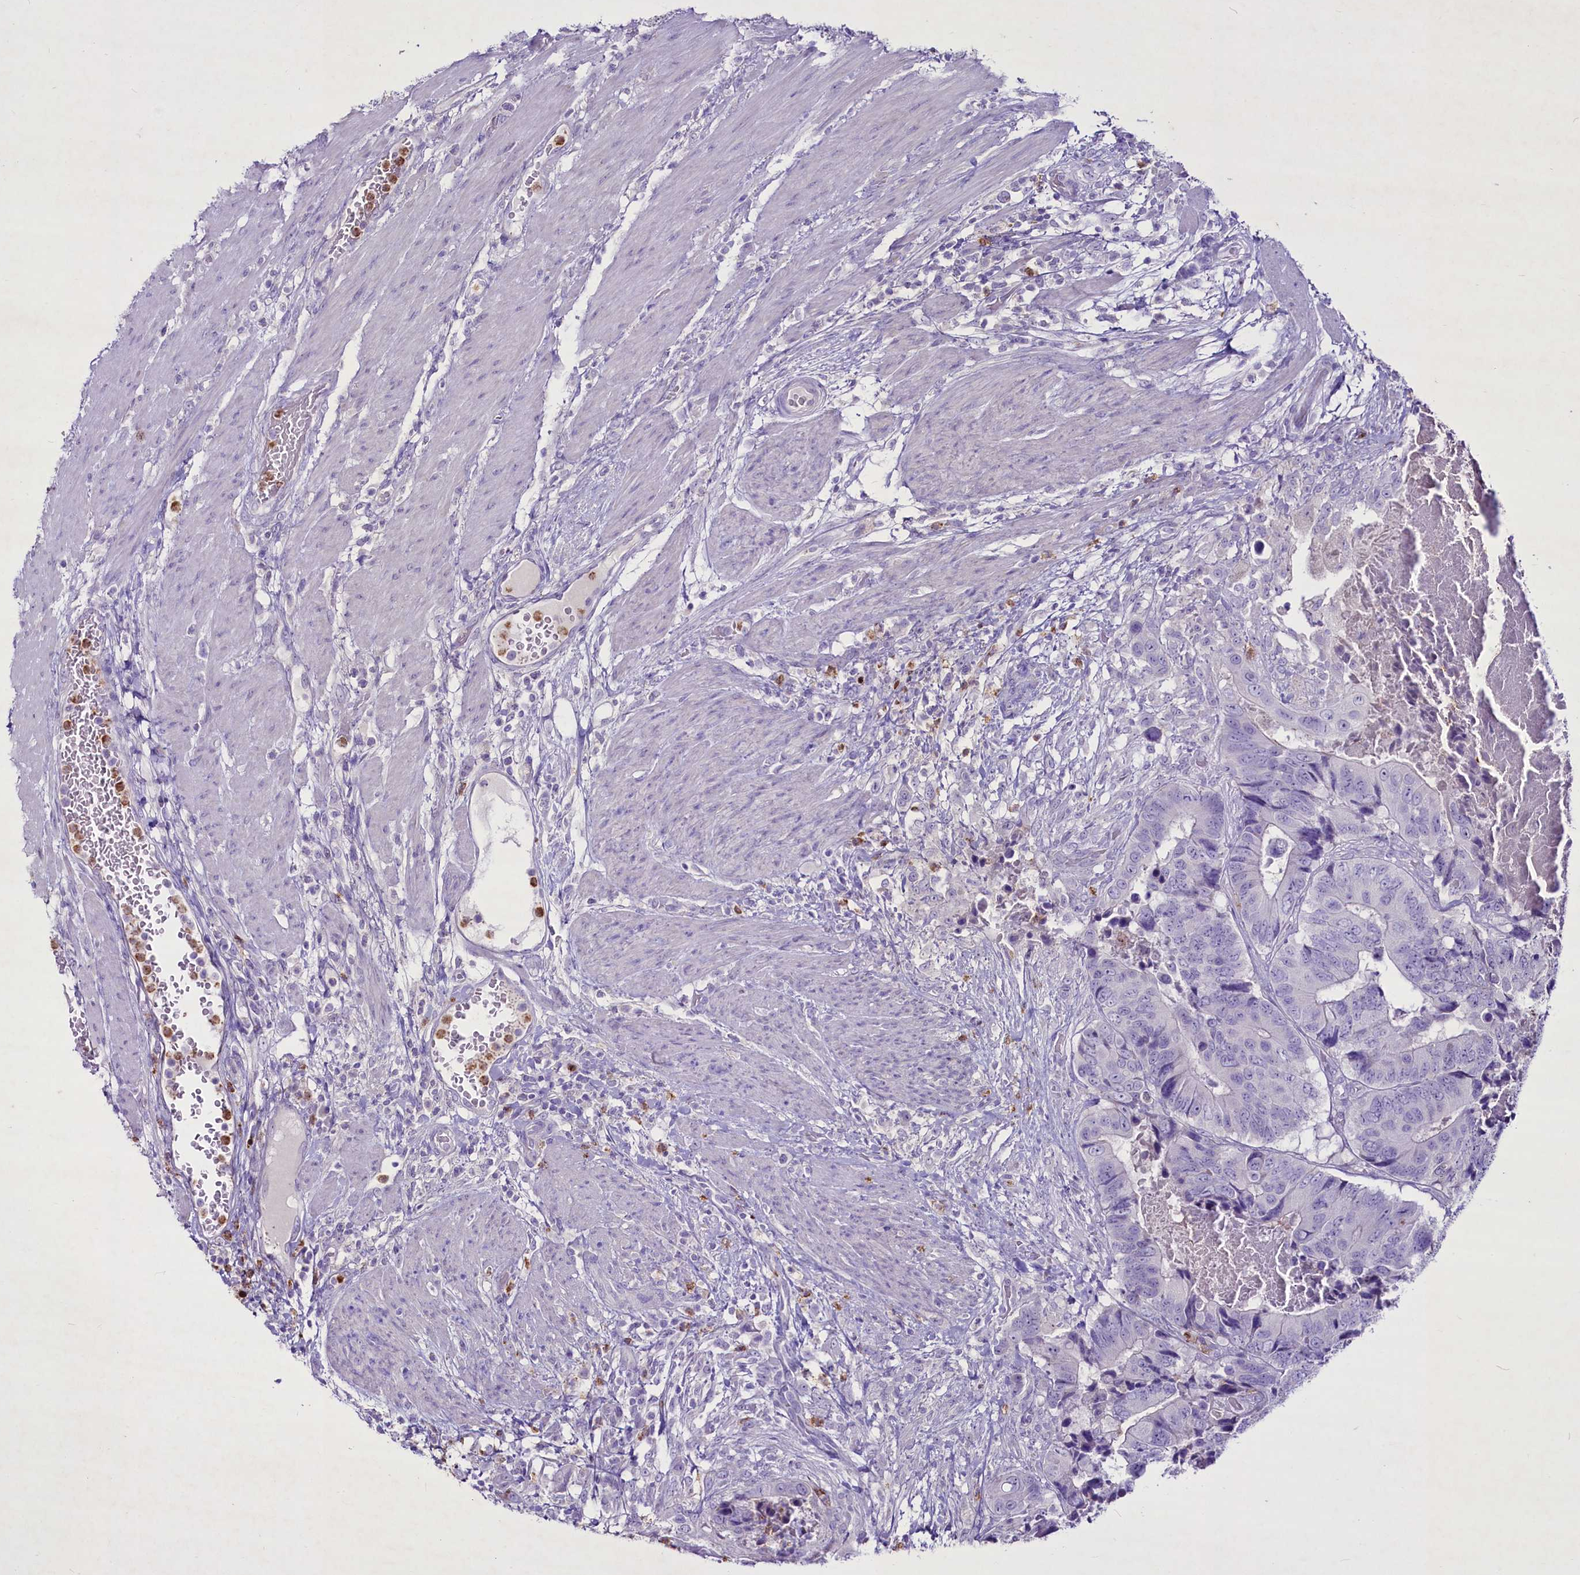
{"staining": {"intensity": "negative", "quantity": "none", "location": "none"}, "tissue": "colorectal cancer", "cell_type": "Tumor cells", "image_type": "cancer", "snomed": [{"axis": "morphology", "description": "Adenocarcinoma, NOS"}, {"axis": "topography", "description": "Colon"}], "caption": "Tumor cells are negative for brown protein staining in adenocarcinoma (colorectal). (DAB immunohistochemistry visualized using brightfield microscopy, high magnification).", "gene": "FAM209B", "patient": {"sex": "male", "age": 84}}